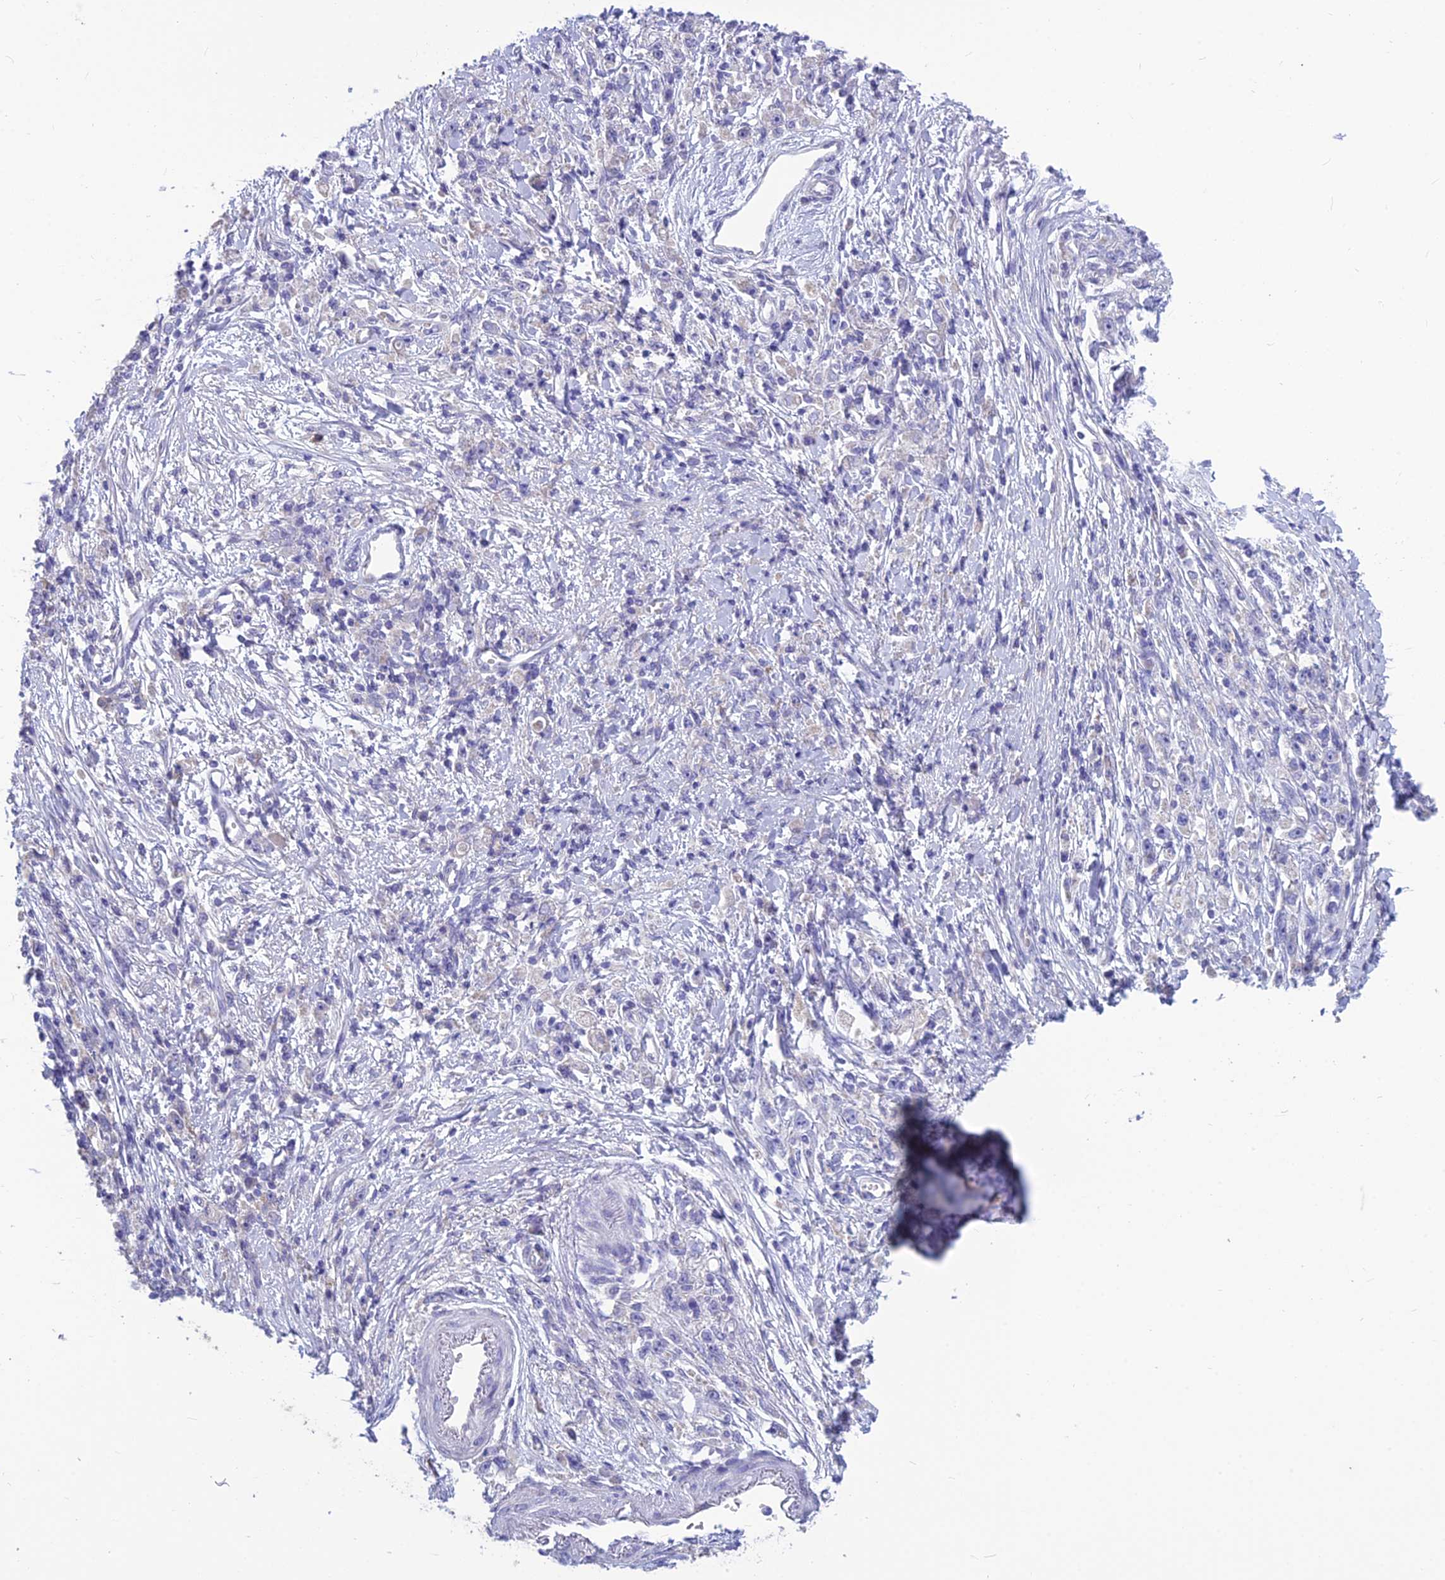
{"staining": {"intensity": "negative", "quantity": "none", "location": "none"}, "tissue": "stomach cancer", "cell_type": "Tumor cells", "image_type": "cancer", "snomed": [{"axis": "morphology", "description": "Adenocarcinoma, NOS"}, {"axis": "topography", "description": "Stomach"}], "caption": "Tumor cells show no significant expression in adenocarcinoma (stomach).", "gene": "BHMT2", "patient": {"sex": "female", "age": 59}}